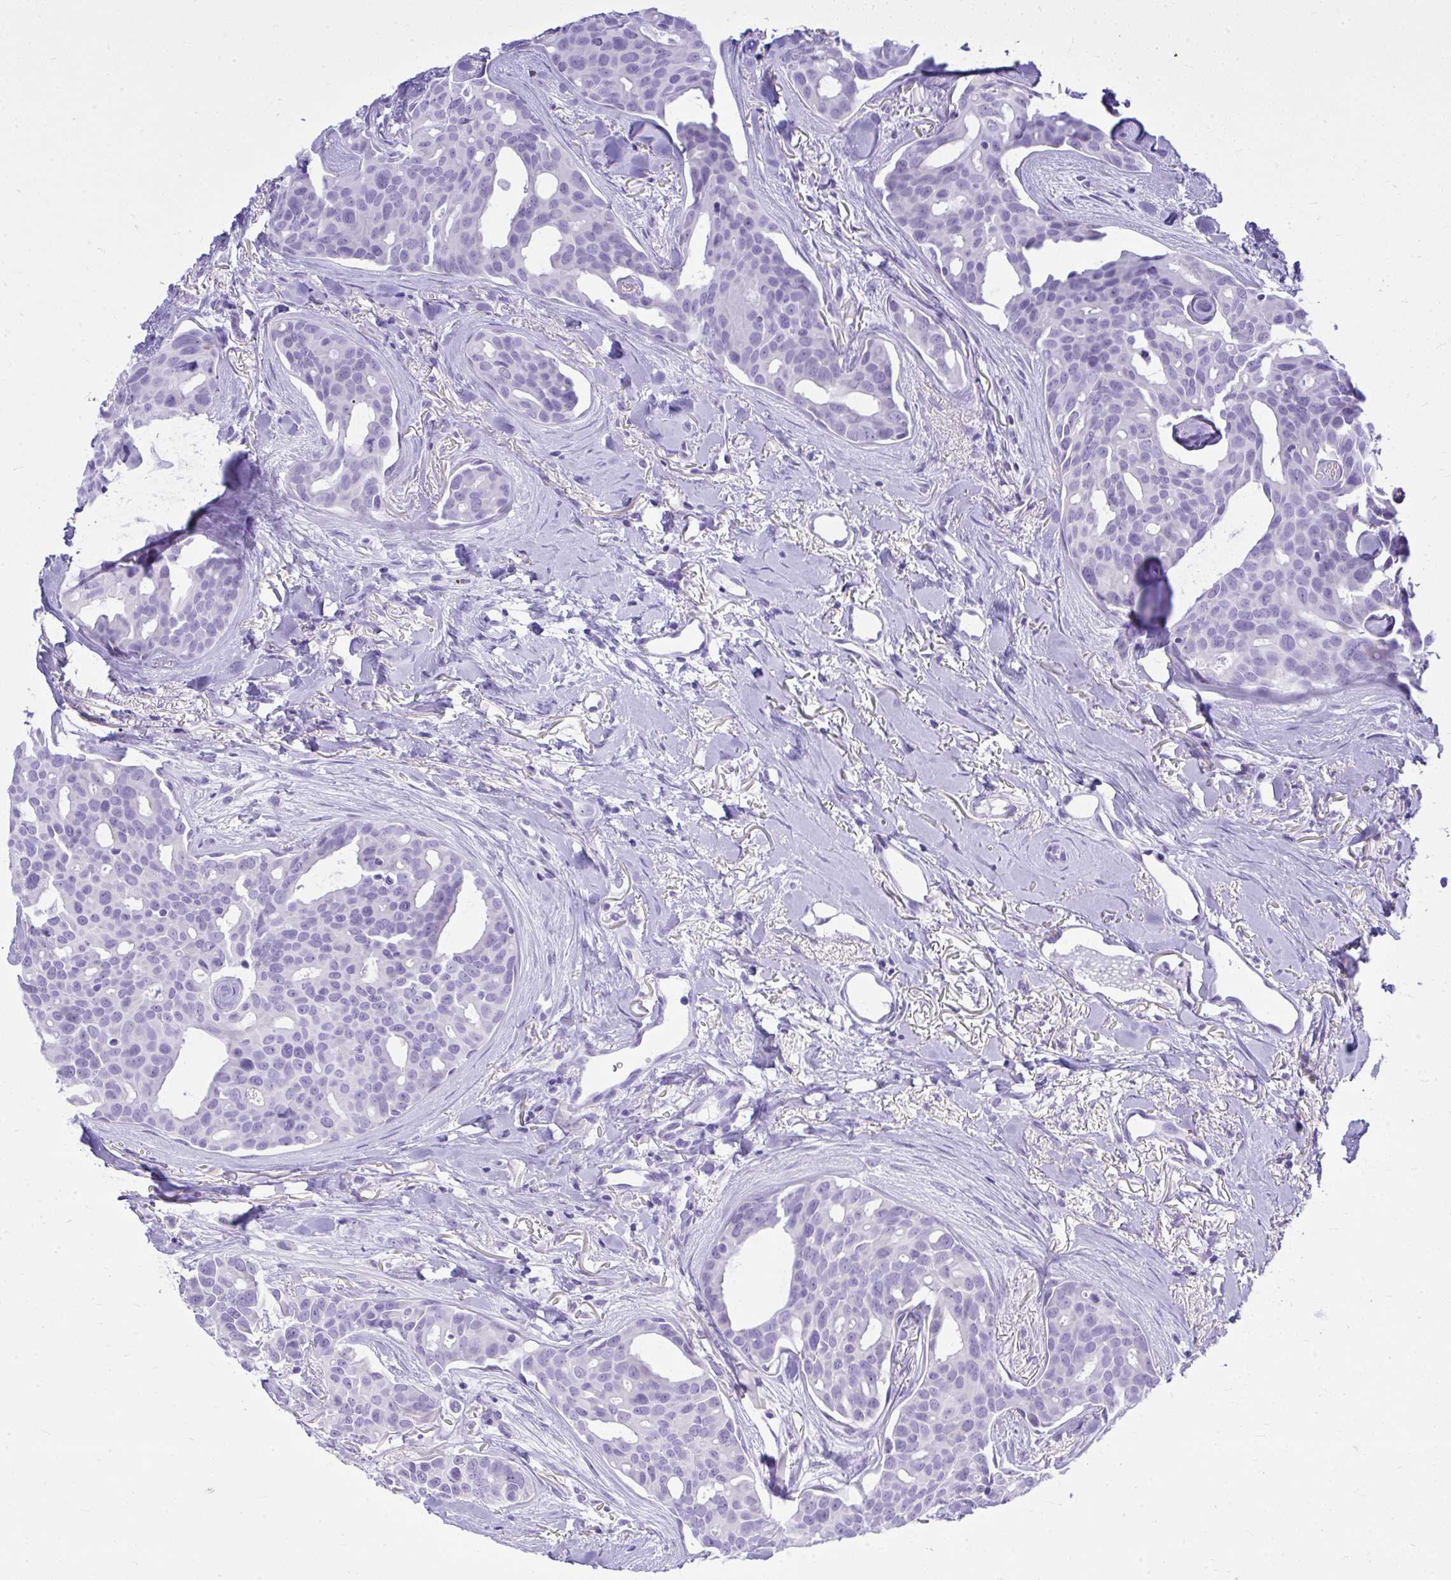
{"staining": {"intensity": "negative", "quantity": "none", "location": "none"}, "tissue": "breast cancer", "cell_type": "Tumor cells", "image_type": "cancer", "snomed": [{"axis": "morphology", "description": "Duct carcinoma"}, {"axis": "topography", "description": "Breast"}], "caption": "Photomicrograph shows no protein expression in tumor cells of breast infiltrating ductal carcinoma tissue.", "gene": "RALYL", "patient": {"sex": "female", "age": 54}}